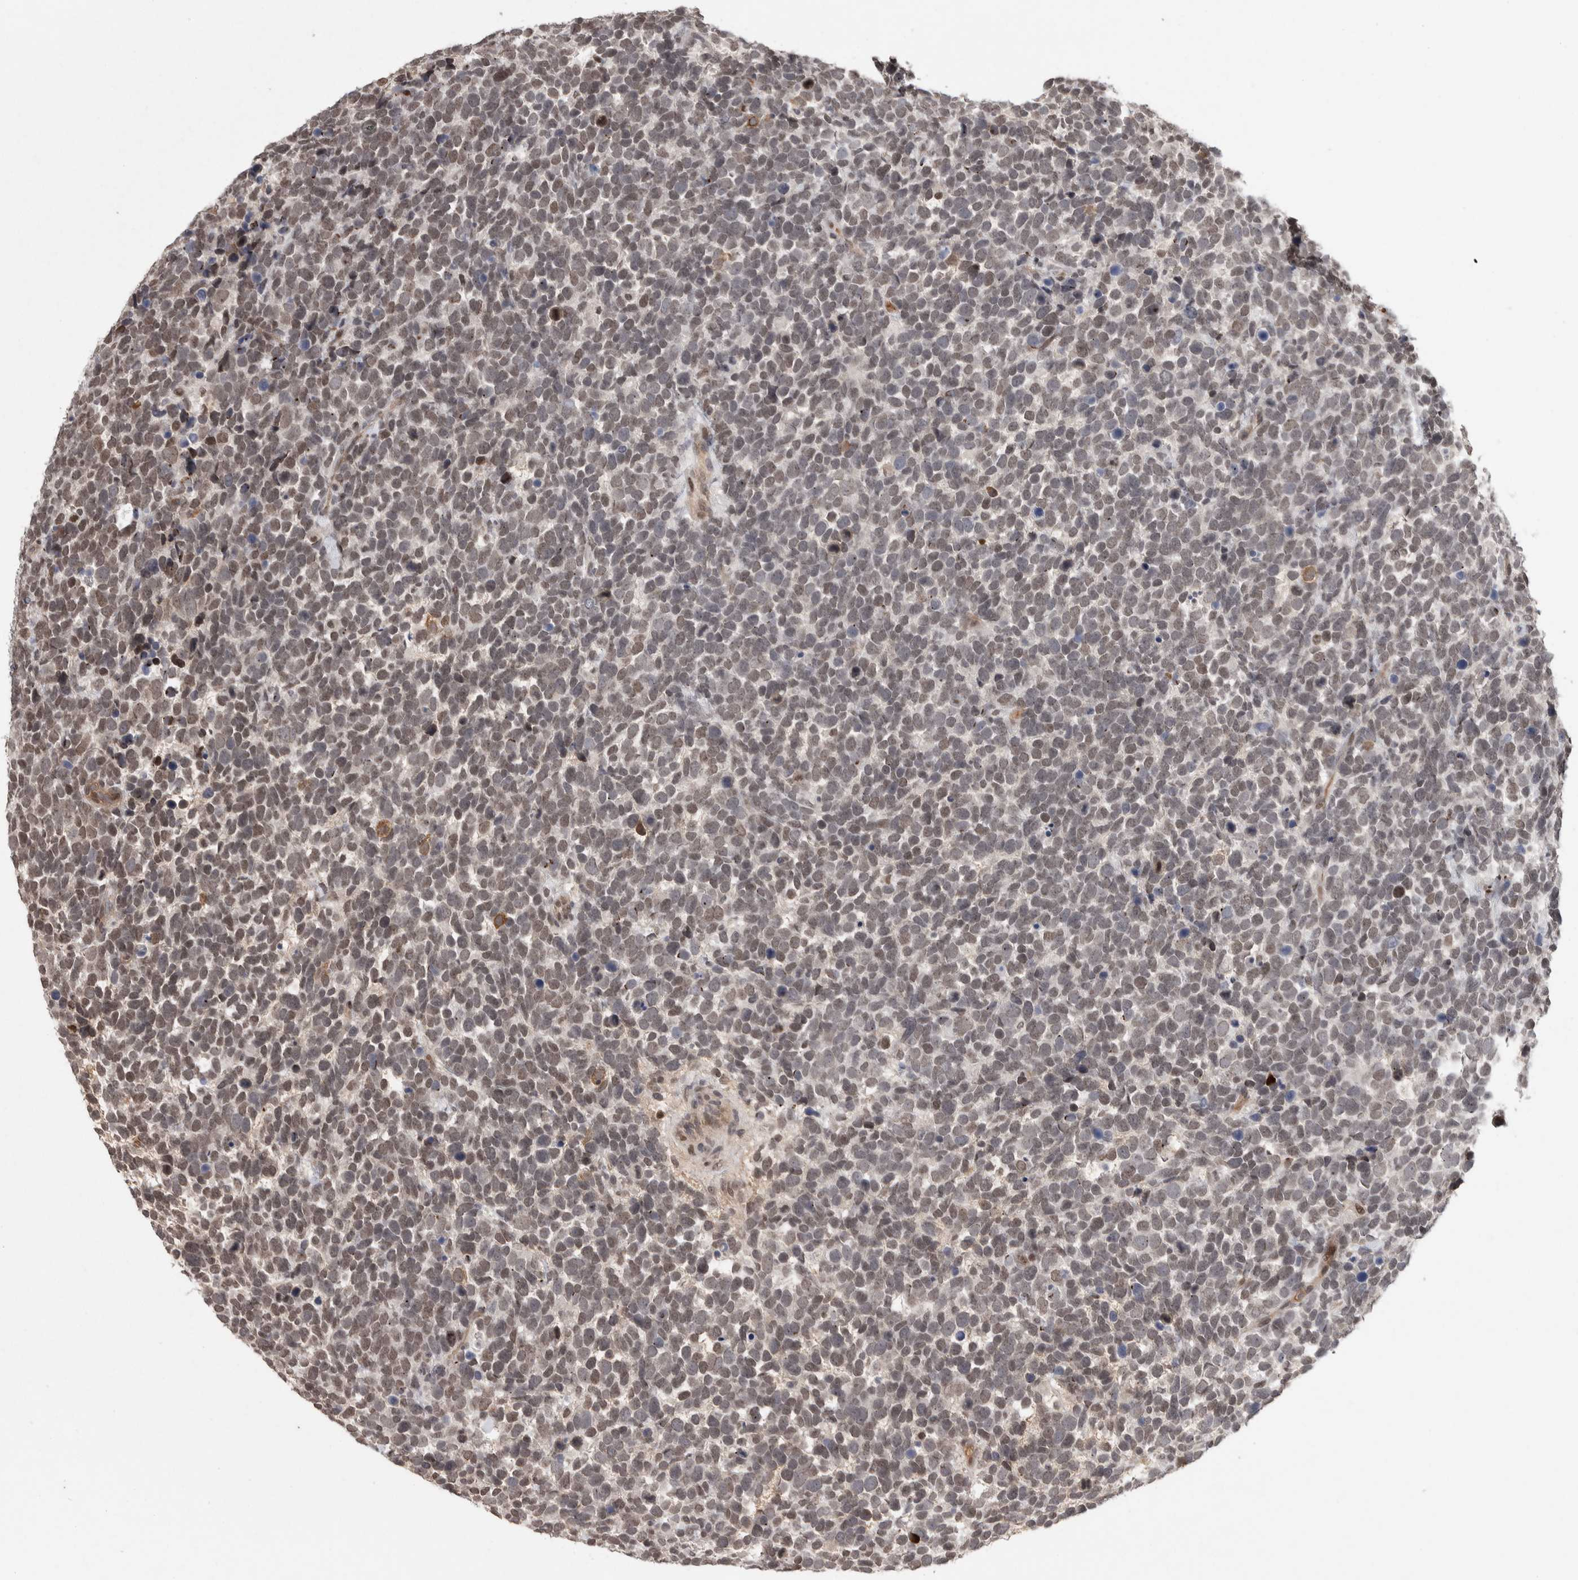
{"staining": {"intensity": "weak", "quantity": ">75%", "location": "nuclear"}, "tissue": "urothelial cancer", "cell_type": "Tumor cells", "image_type": "cancer", "snomed": [{"axis": "morphology", "description": "Urothelial carcinoma, High grade"}, {"axis": "topography", "description": "Urinary bladder"}], "caption": "Tumor cells show weak nuclear expression in about >75% of cells in urothelial cancer. (Stains: DAB (3,3'-diaminobenzidine) in brown, nuclei in blue, Microscopy: brightfield microscopy at high magnification).", "gene": "ZNF592", "patient": {"sex": "female", "age": 82}}